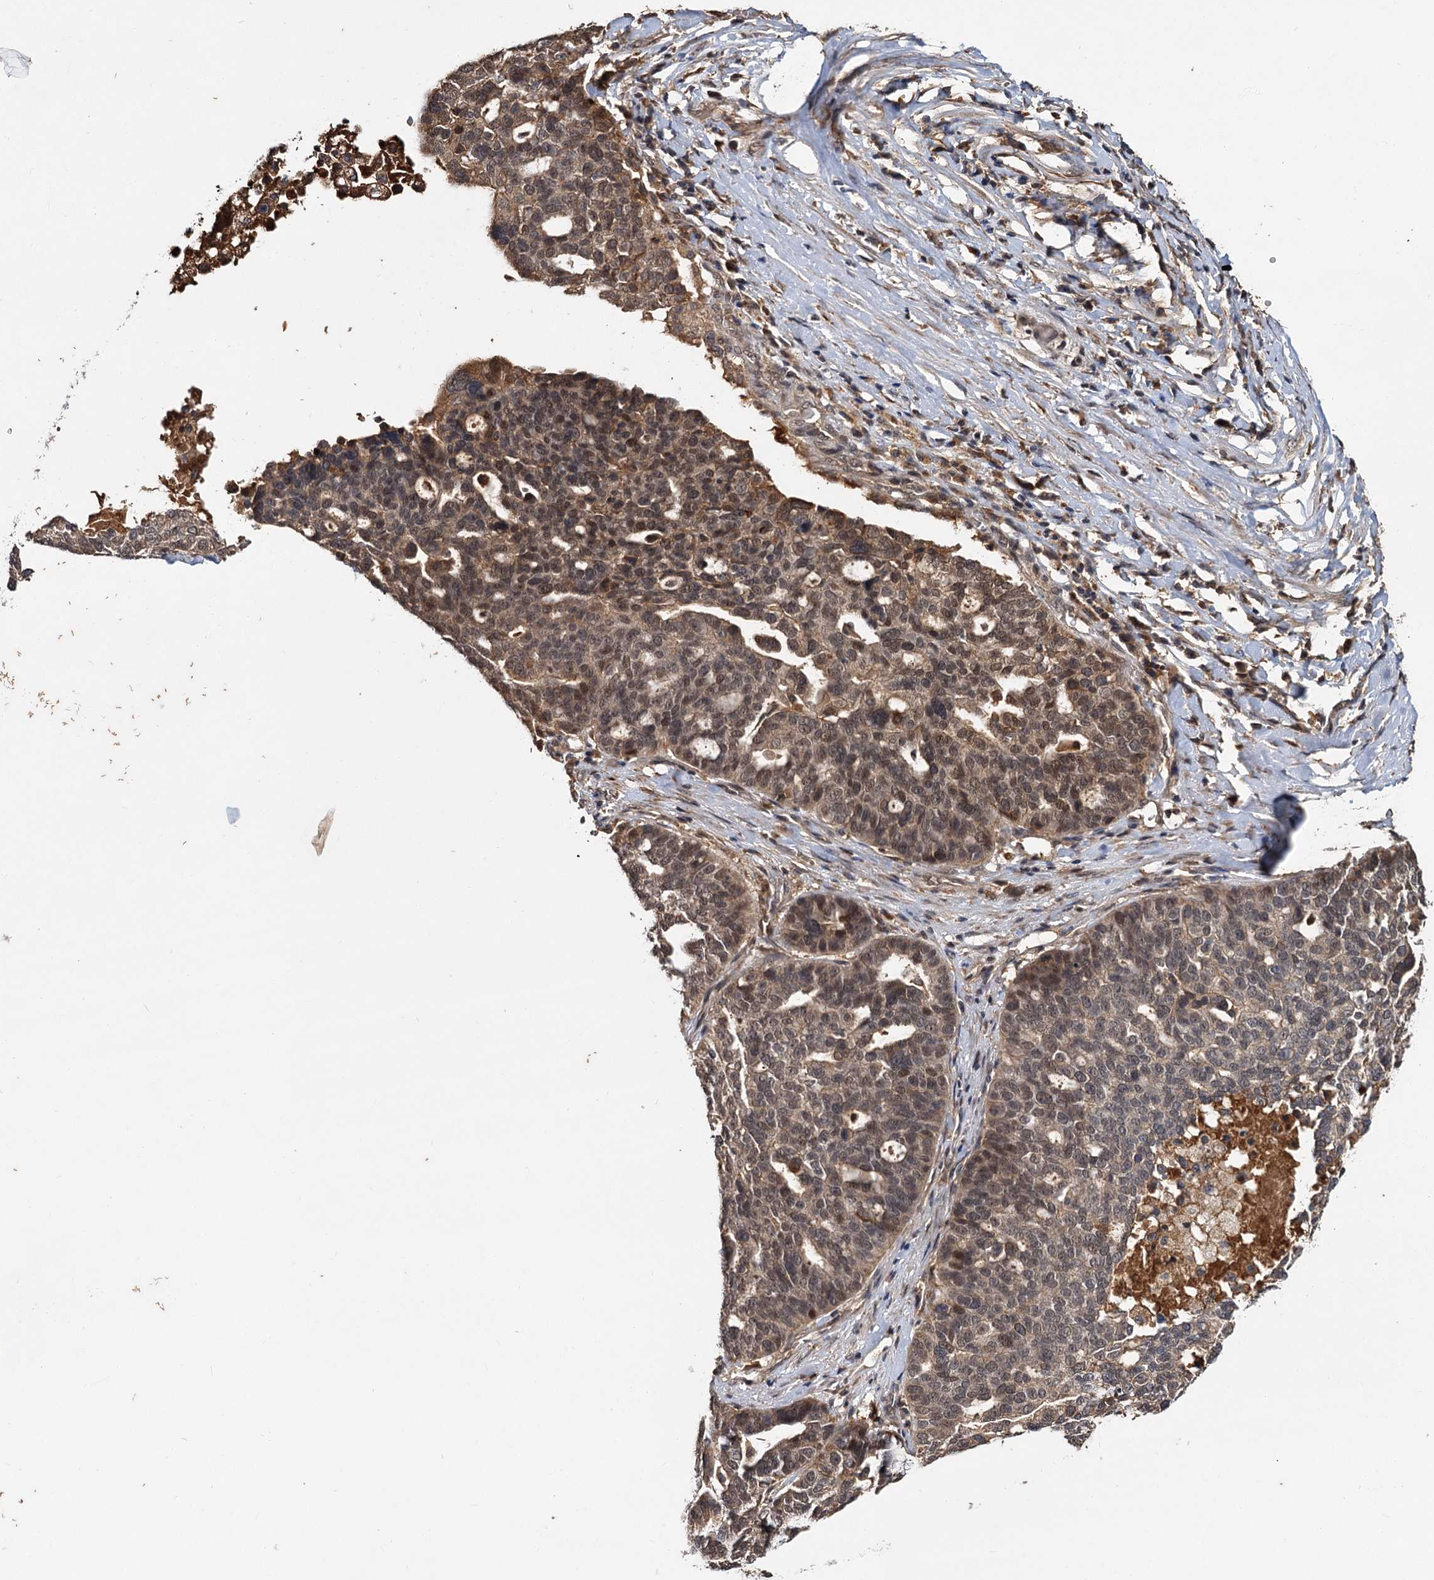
{"staining": {"intensity": "weak", "quantity": "25%-75%", "location": "nuclear"}, "tissue": "ovarian cancer", "cell_type": "Tumor cells", "image_type": "cancer", "snomed": [{"axis": "morphology", "description": "Cystadenocarcinoma, serous, NOS"}, {"axis": "topography", "description": "Ovary"}], "caption": "Immunohistochemistry of human ovarian serous cystadenocarcinoma reveals low levels of weak nuclear positivity in approximately 25%-75% of tumor cells. The staining was performed using DAB to visualize the protein expression in brown, while the nuclei were stained in blue with hematoxylin (Magnification: 20x).", "gene": "MBD6", "patient": {"sex": "female", "age": 59}}